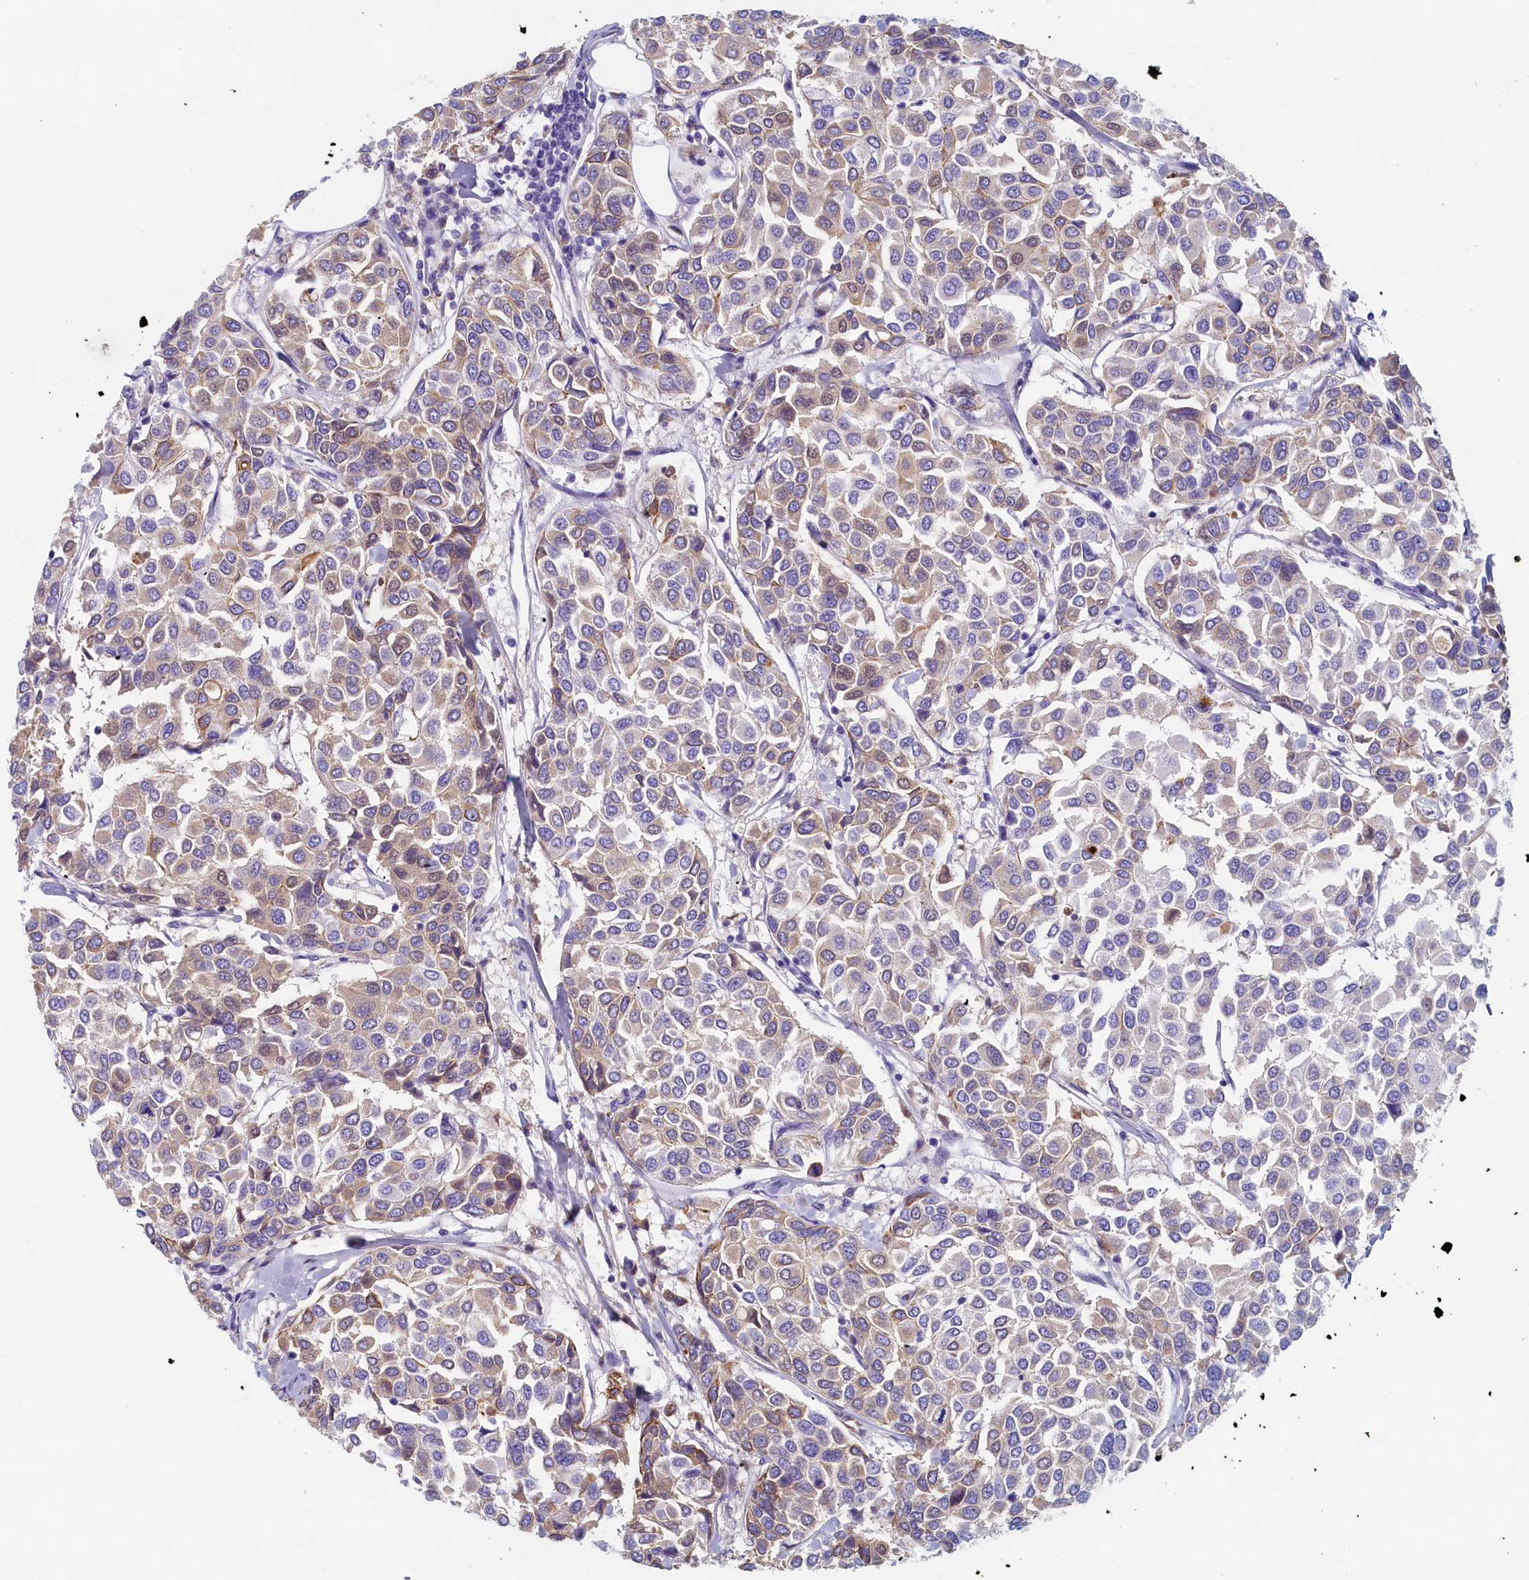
{"staining": {"intensity": "weak", "quantity": "25%-75%", "location": "cytoplasmic/membranous"}, "tissue": "breast cancer", "cell_type": "Tumor cells", "image_type": "cancer", "snomed": [{"axis": "morphology", "description": "Duct carcinoma"}, {"axis": "topography", "description": "Breast"}], "caption": "Immunohistochemical staining of breast cancer demonstrates low levels of weak cytoplasmic/membranous expression in about 25%-75% of tumor cells. (brown staining indicates protein expression, while blue staining denotes nuclei).", "gene": "GUCA1C", "patient": {"sex": "female", "age": 55}}